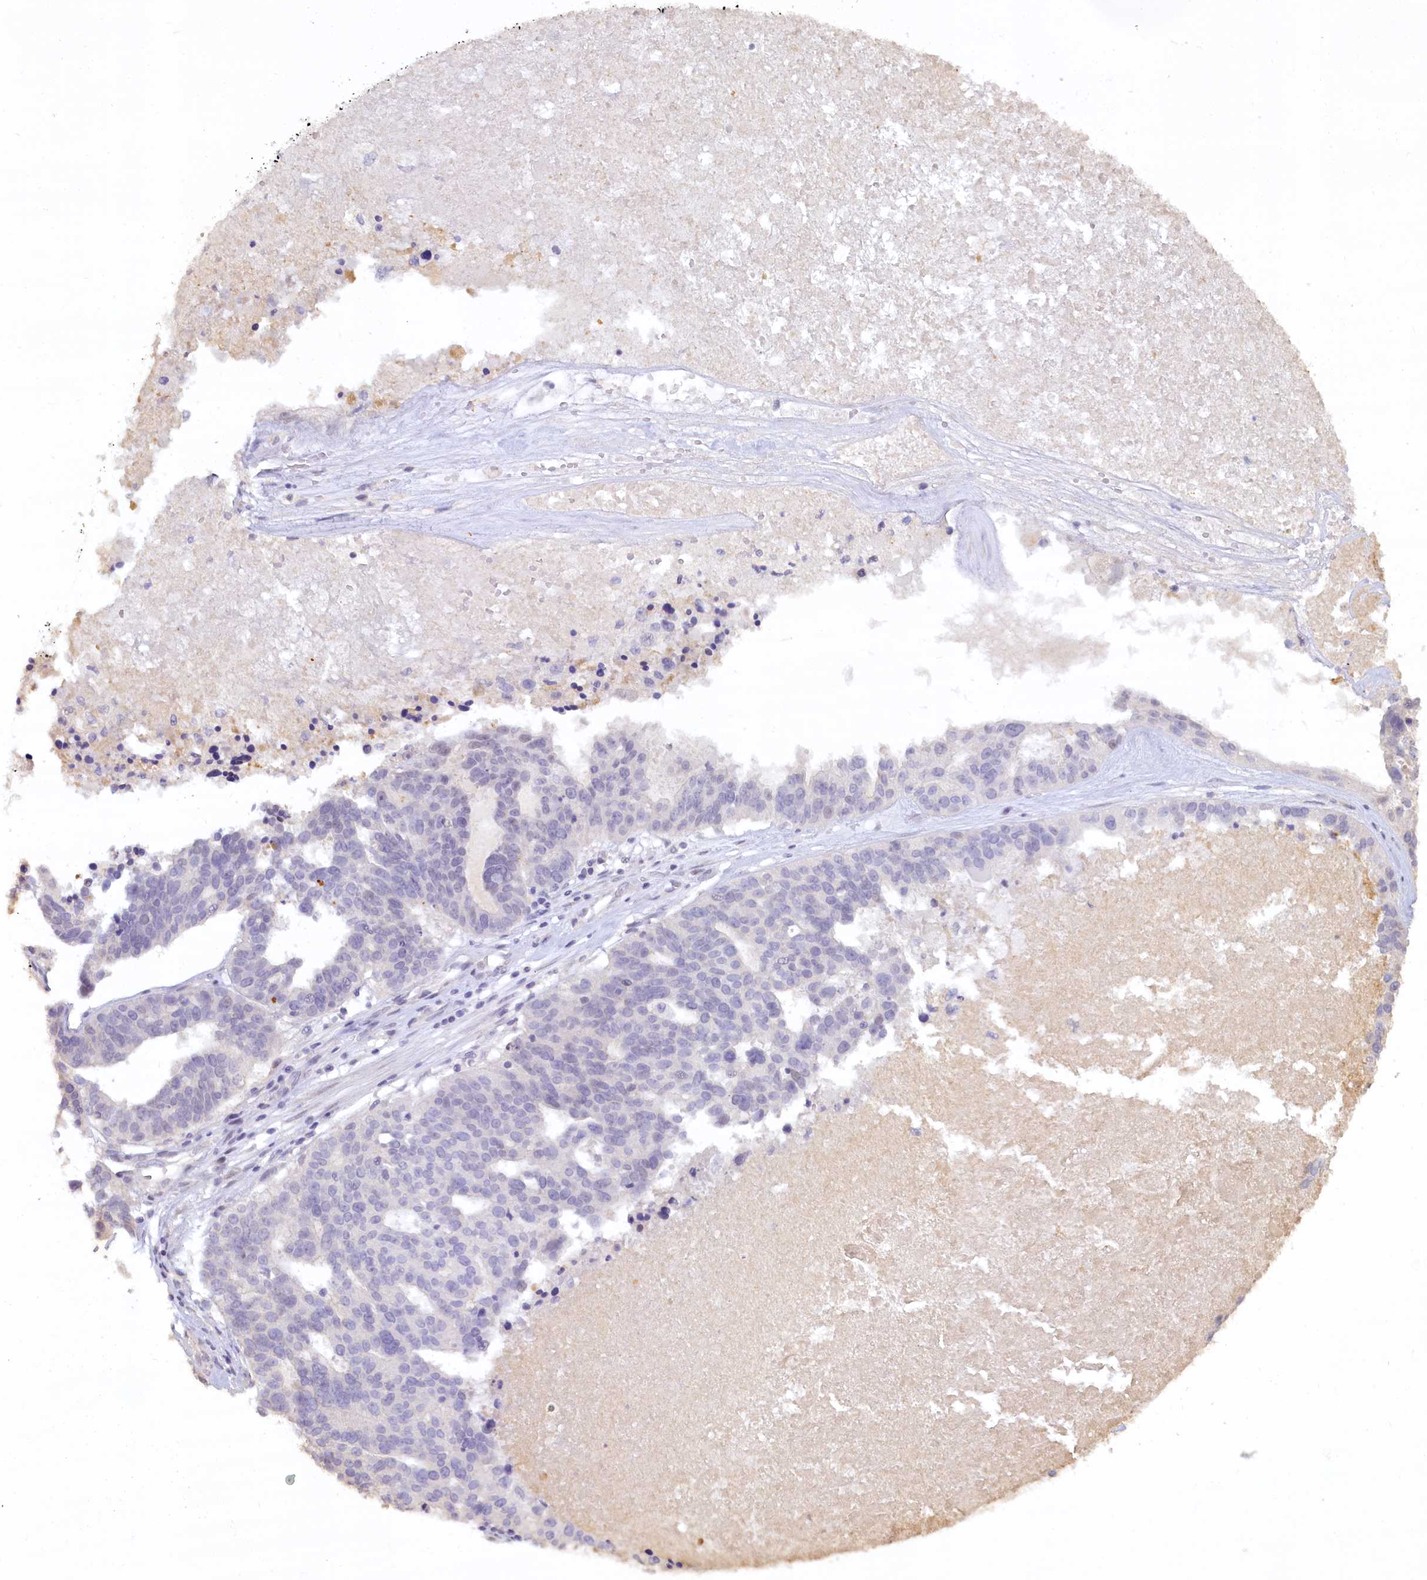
{"staining": {"intensity": "negative", "quantity": "none", "location": "none"}, "tissue": "ovarian cancer", "cell_type": "Tumor cells", "image_type": "cancer", "snomed": [{"axis": "morphology", "description": "Cystadenocarcinoma, serous, NOS"}, {"axis": "topography", "description": "Ovary"}], "caption": "A micrograph of human ovarian serous cystadenocarcinoma is negative for staining in tumor cells. Brightfield microscopy of immunohistochemistry stained with DAB (3,3'-diaminobenzidine) (brown) and hematoxylin (blue), captured at high magnification.", "gene": "MUCL1", "patient": {"sex": "female", "age": 59}}